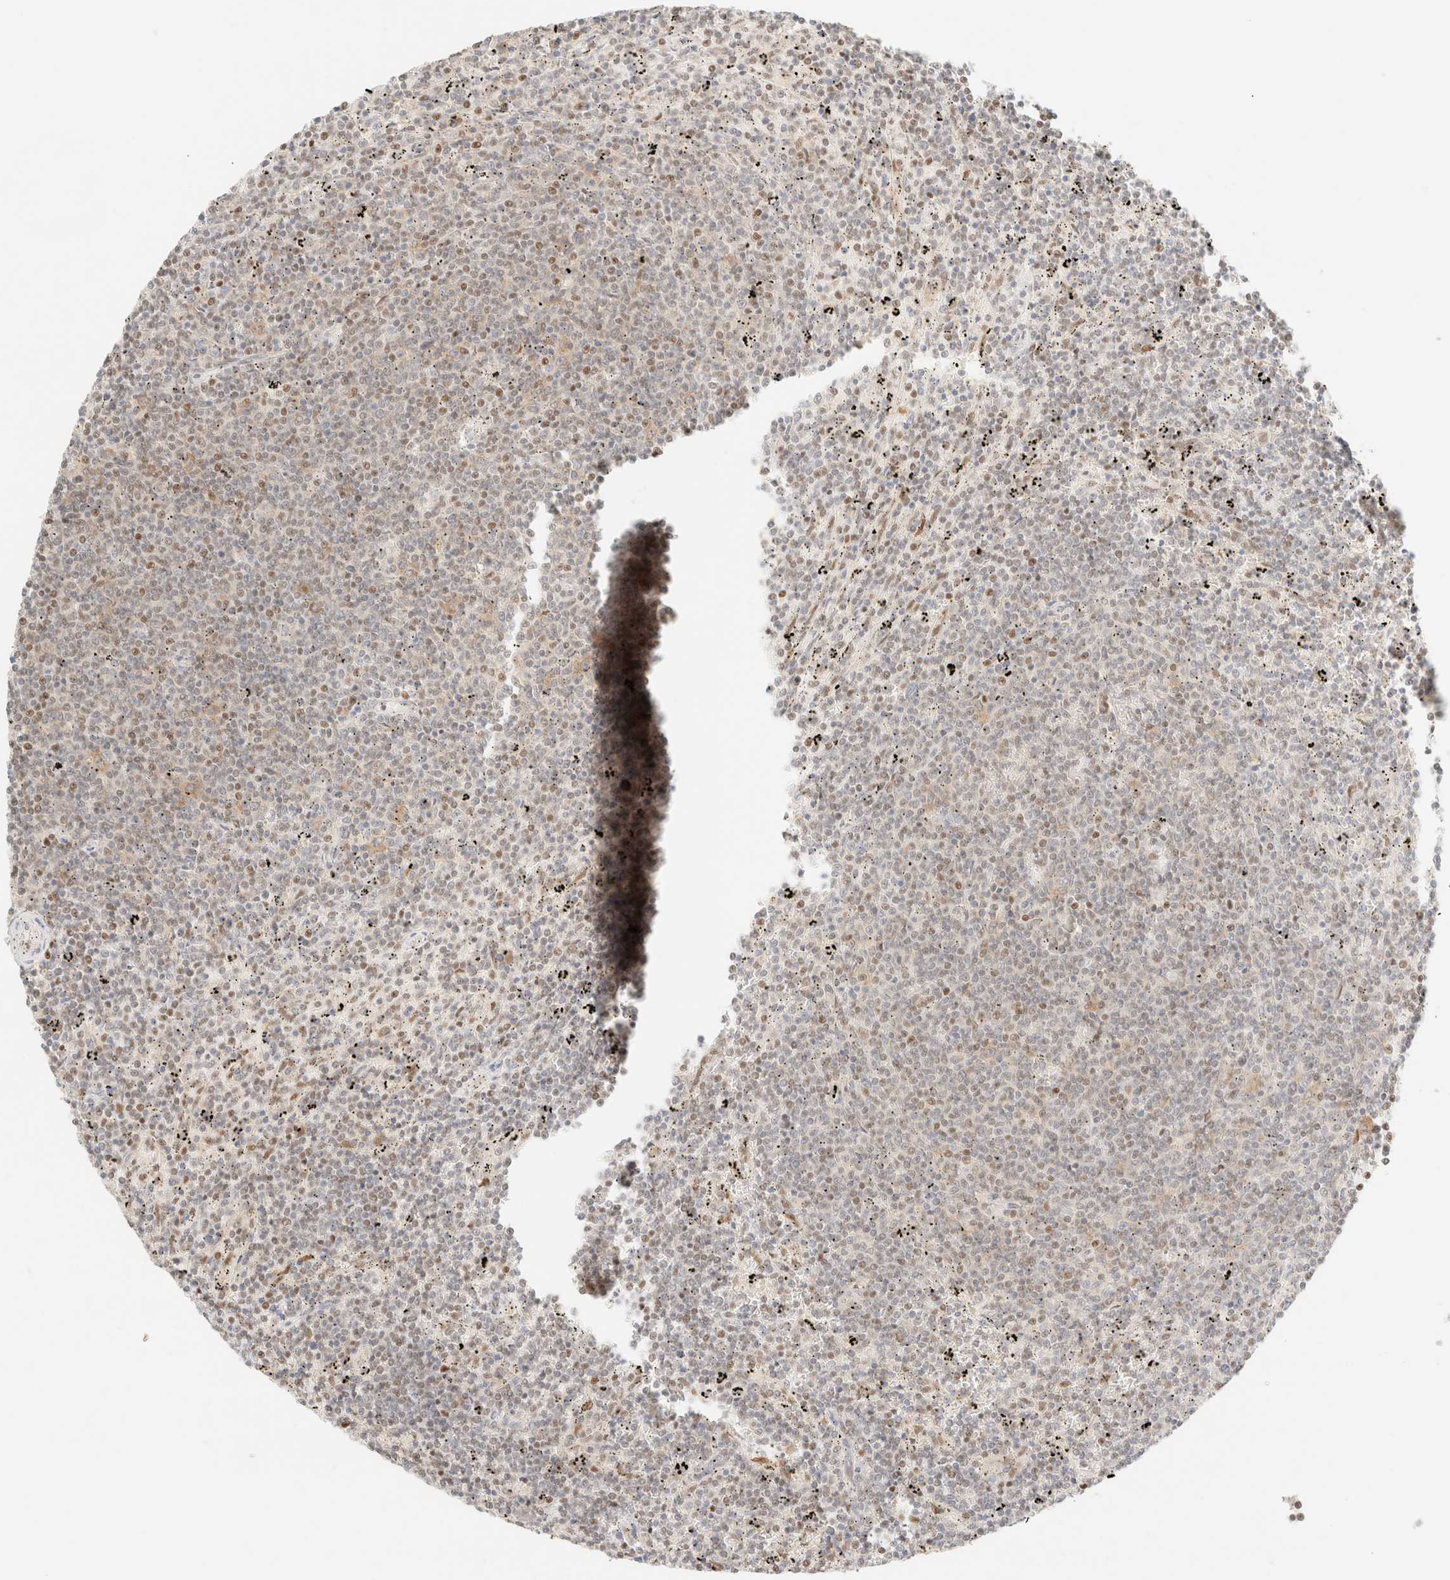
{"staining": {"intensity": "weak", "quantity": "<25%", "location": "nuclear"}, "tissue": "lymphoma", "cell_type": "Tumor cells", "image_type": "cancer", "snomed": [{"axis": "morphology", "description": "Malignant lymphoma, non-Hodgkin's type, Low grade"}, {"axis": "topography", "description": "Spleen"}], "caption": "The histopathology image displays no staining of tumor cells in low-grade malignant lymphoma, non-Hodgkin's type. (IHC, brightfield microscopy, high magnification).", "gene": "TSR1", "patient": {"sex": "female", "age": 50}}